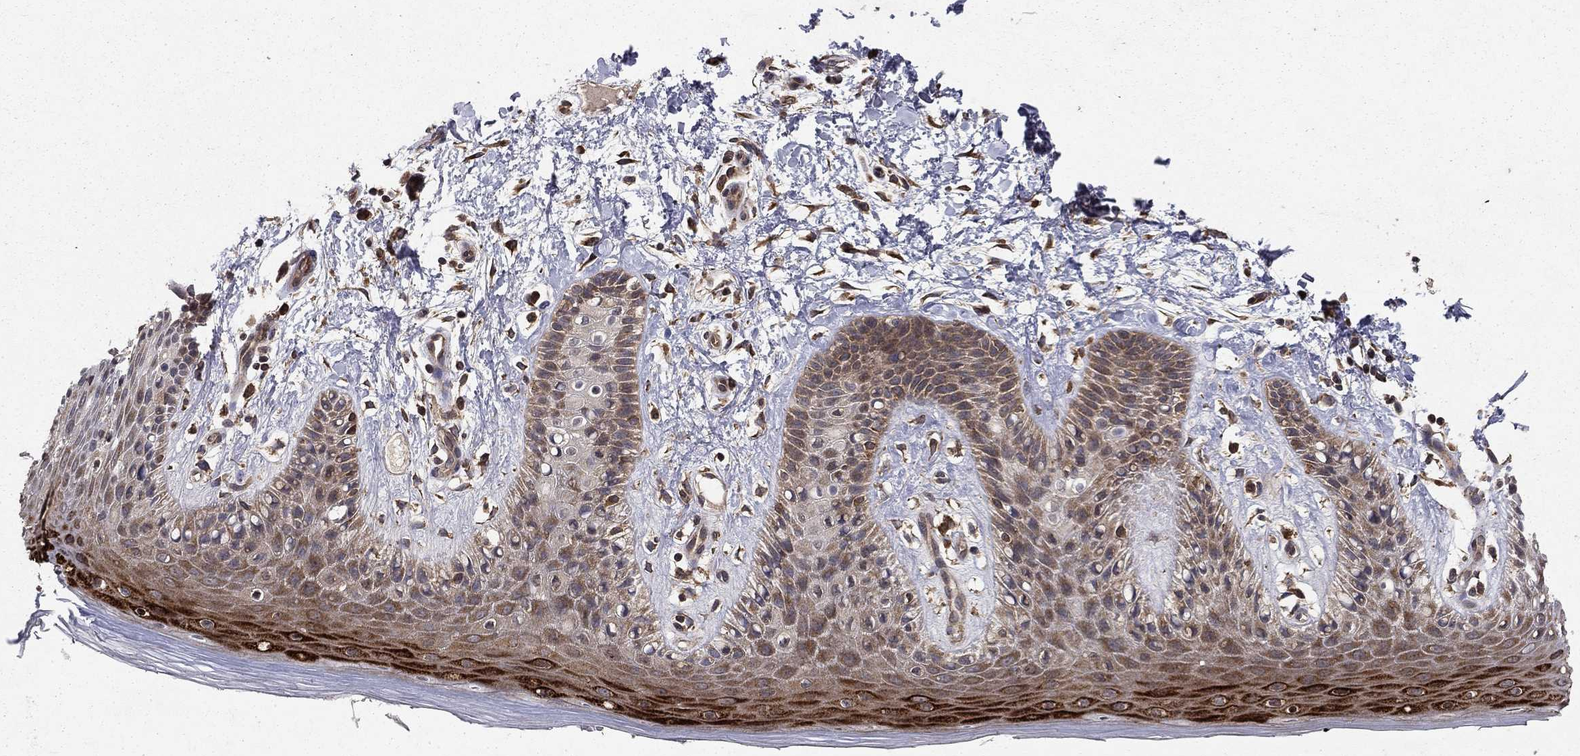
{"staining": {"intensity": "strong", "quantity": "<25%", "location": "cytoplasmic/membranous"}, "tissue": "skin", "cell_type": "Epidermal cells", "image_type": "normal", "snomed": [{"axis": "morphology", "description": "Normal tissue, NOS"}, {"axis": "topography", "description": "Anal"}], "caption": "Unremarkable skin was stained to show a protein in brown. There is medium levels of strong cytoplasmic/membranous positivity in approximately <25% of epidermal cells. The staining was performed using DAB, with brown indicating positive protein expression. Nuclei are stained blue with hematoxylin.", "gene": "BABAM2", "patient": {"sex": "male", "age": 36}}